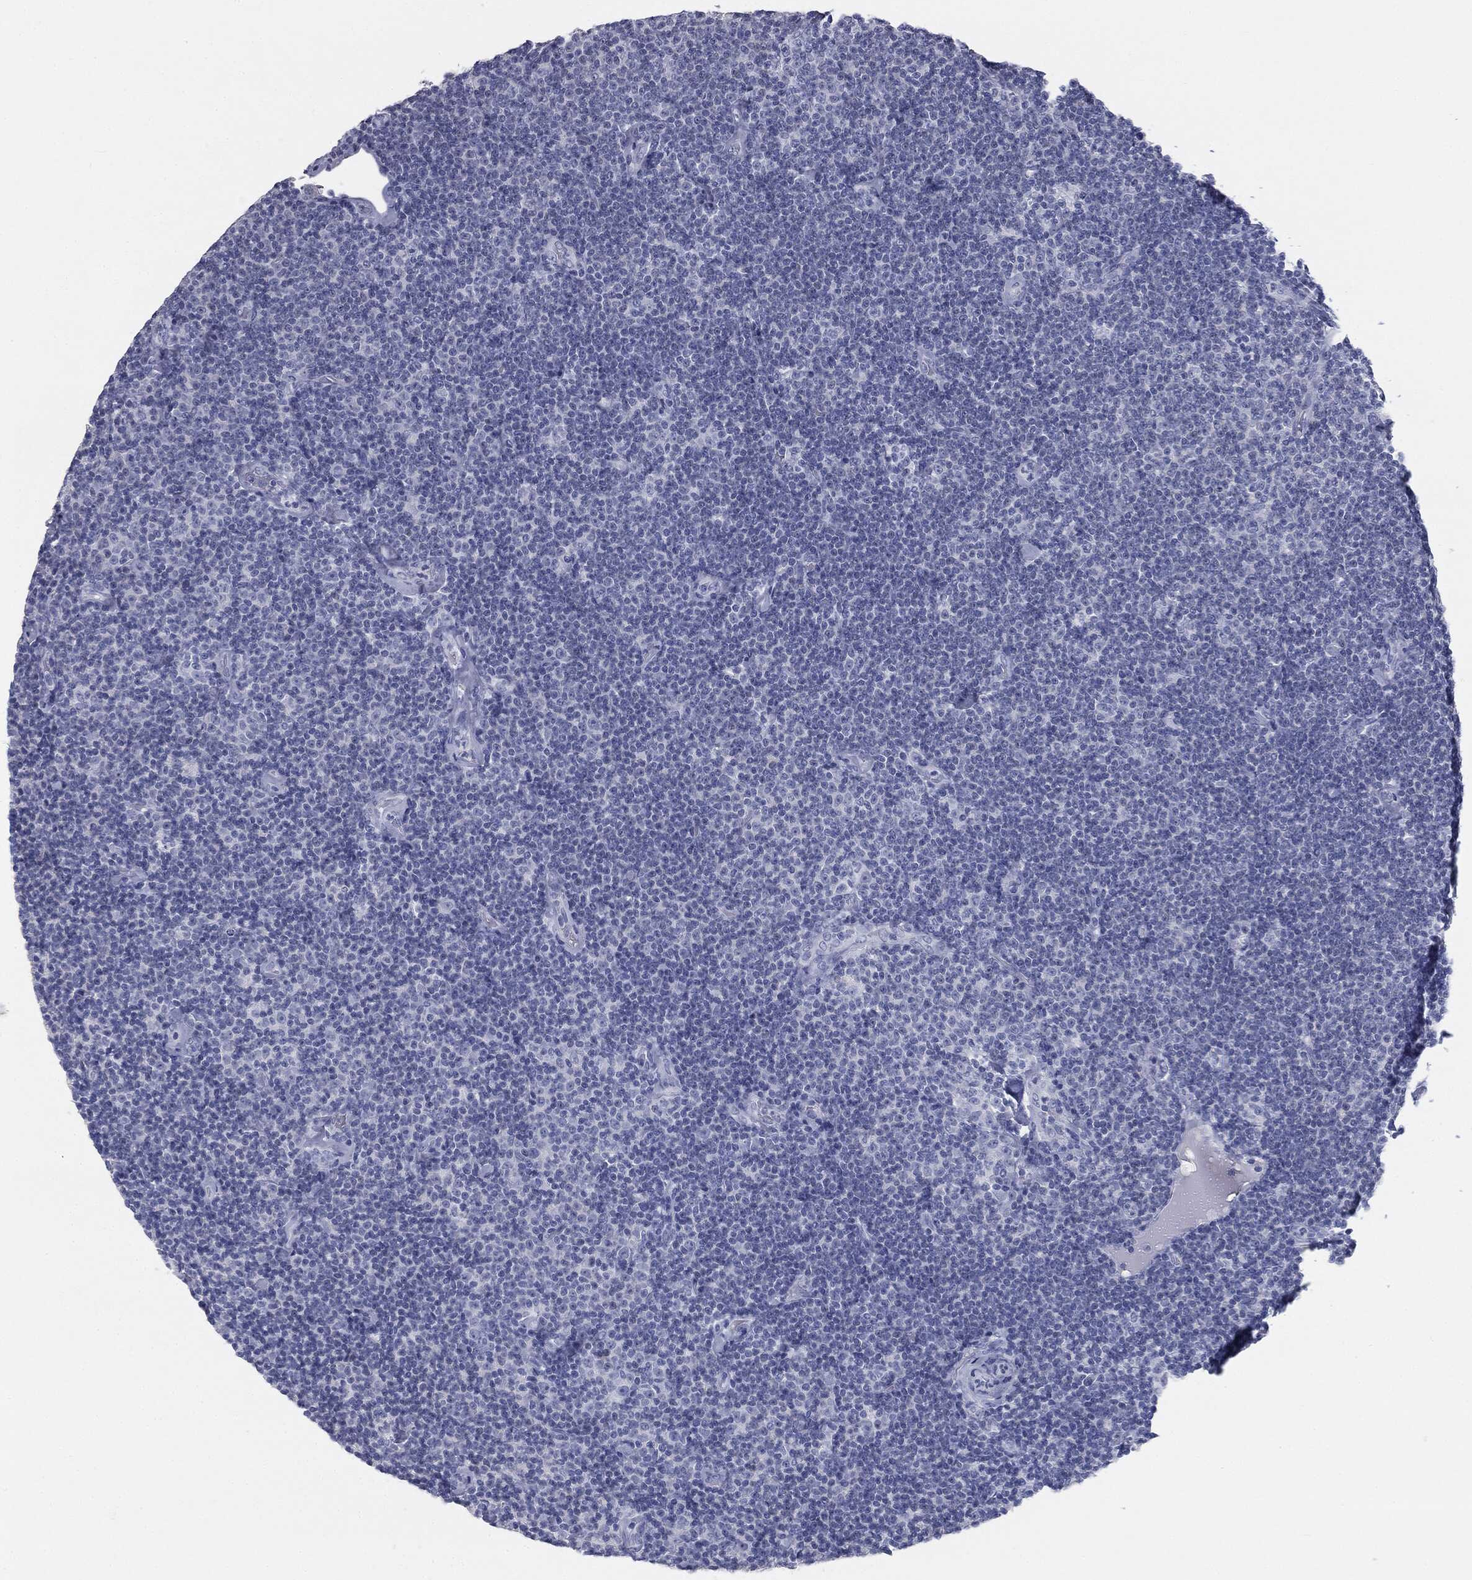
{"staining": {"intensity": "negative", "quantity": "none", "location": "none"}, "tissue": "lymphoma", "cell_type": "Tumor cells", "image_type": "cancer", "snomed": [{"axis": "morphology", "description": "Malignant lymphoma, non-Hodgkin's type, Low grade"}, {"axis": "topography", "description": "Lymph node"}], "caption": "Malignant lymphoma, non-Hodgkin's type (low-grade) was stained to show a protein in brown. There is no significant expression in tumor cells.", "gene": "MUC5AC", "patient": {"sex": "male", "age": 81}}